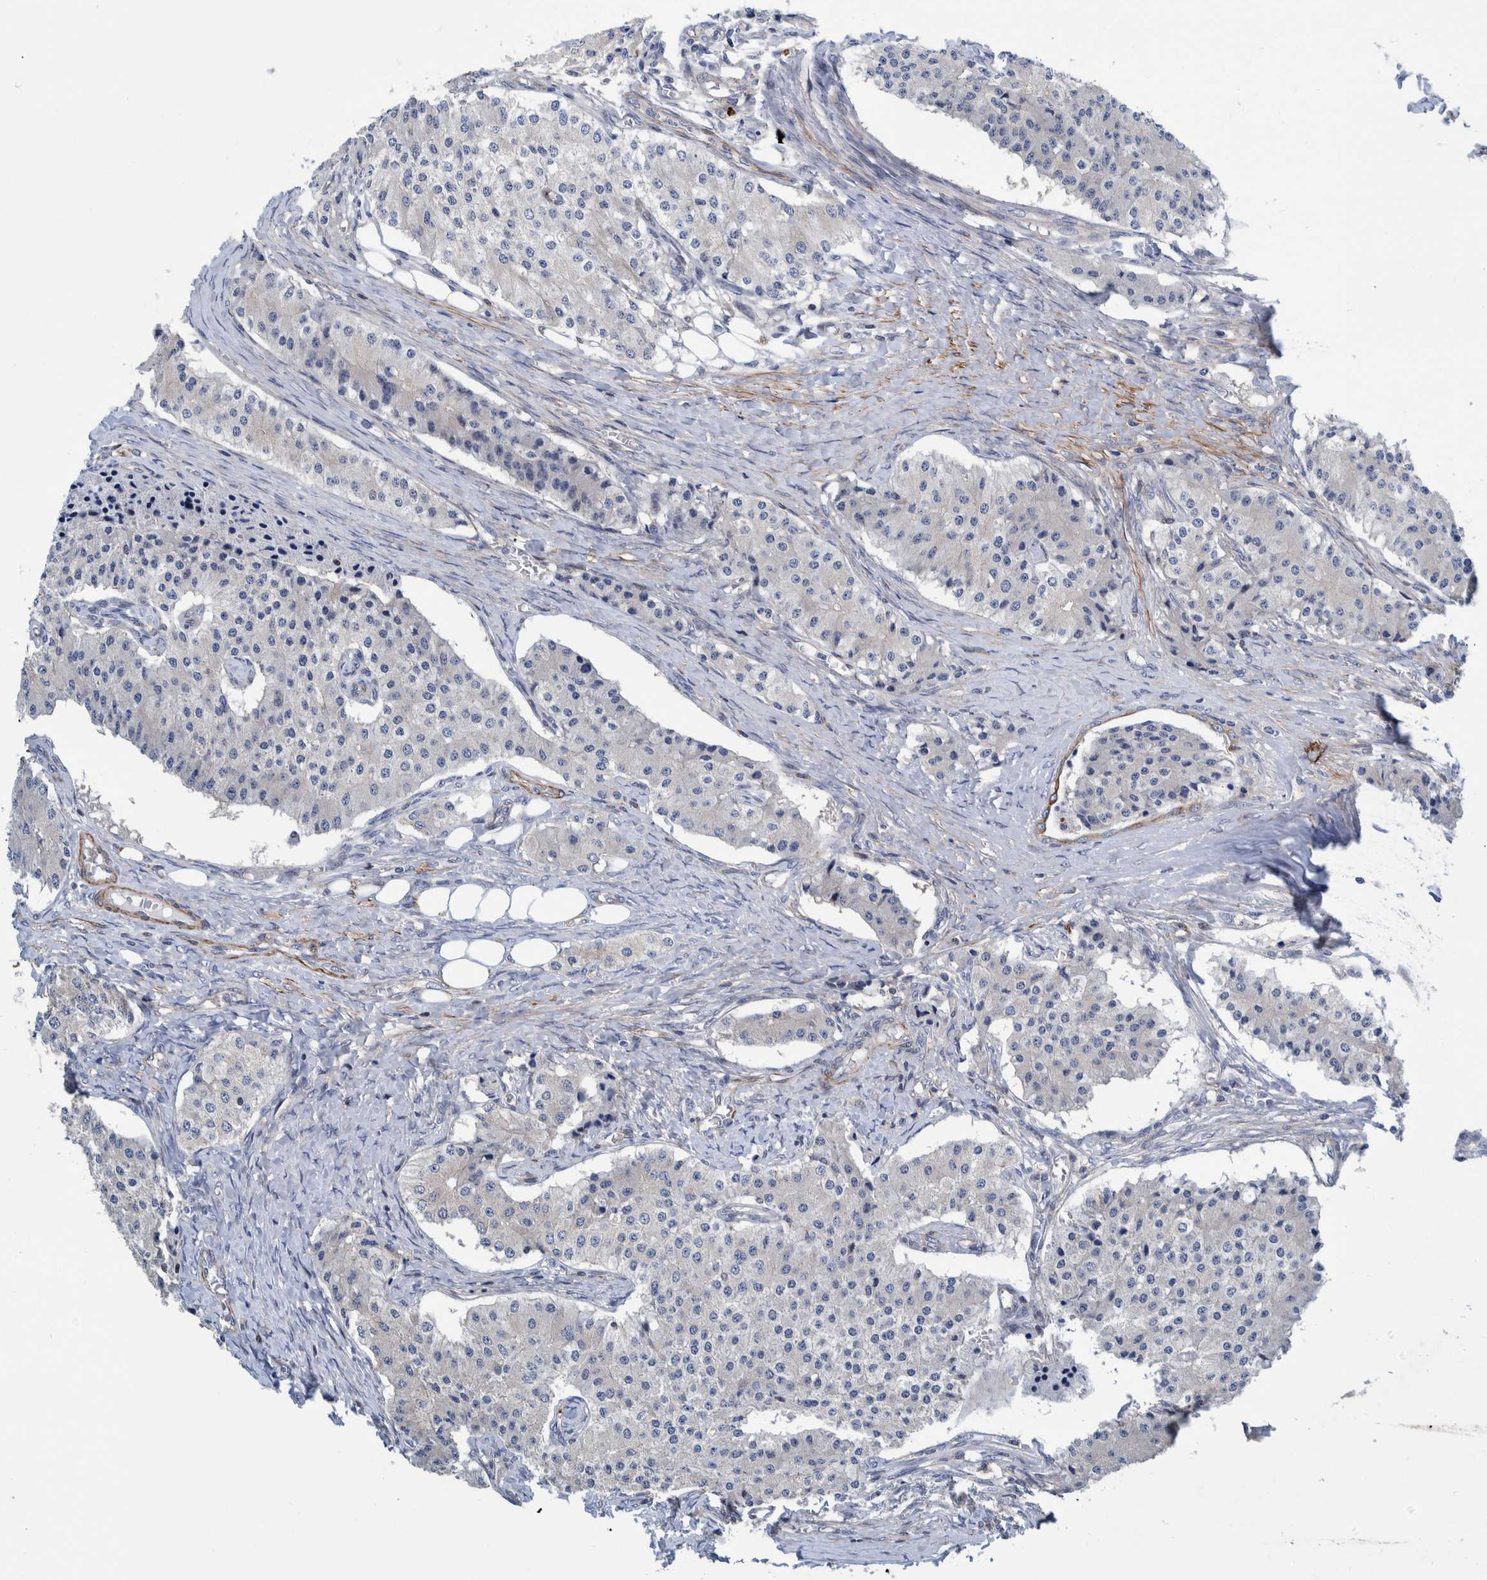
{"staining": {"intensity": "negative", "quantity": "none", "location": "none"}, "tissue": "carcinoid", "cell_type": "Tumor cells", "image_type": "cancer", "snomed": [{"axis": "morphology", "description": "Carcinoid, malignant, NOS"}, {"axis": "topography", "description": "Colon"}], "caption": "IHC of carcinoid shows no positivity in tumor cells.", "gene": "MKS1", "patient": {"sex": "female", "age": 52}}